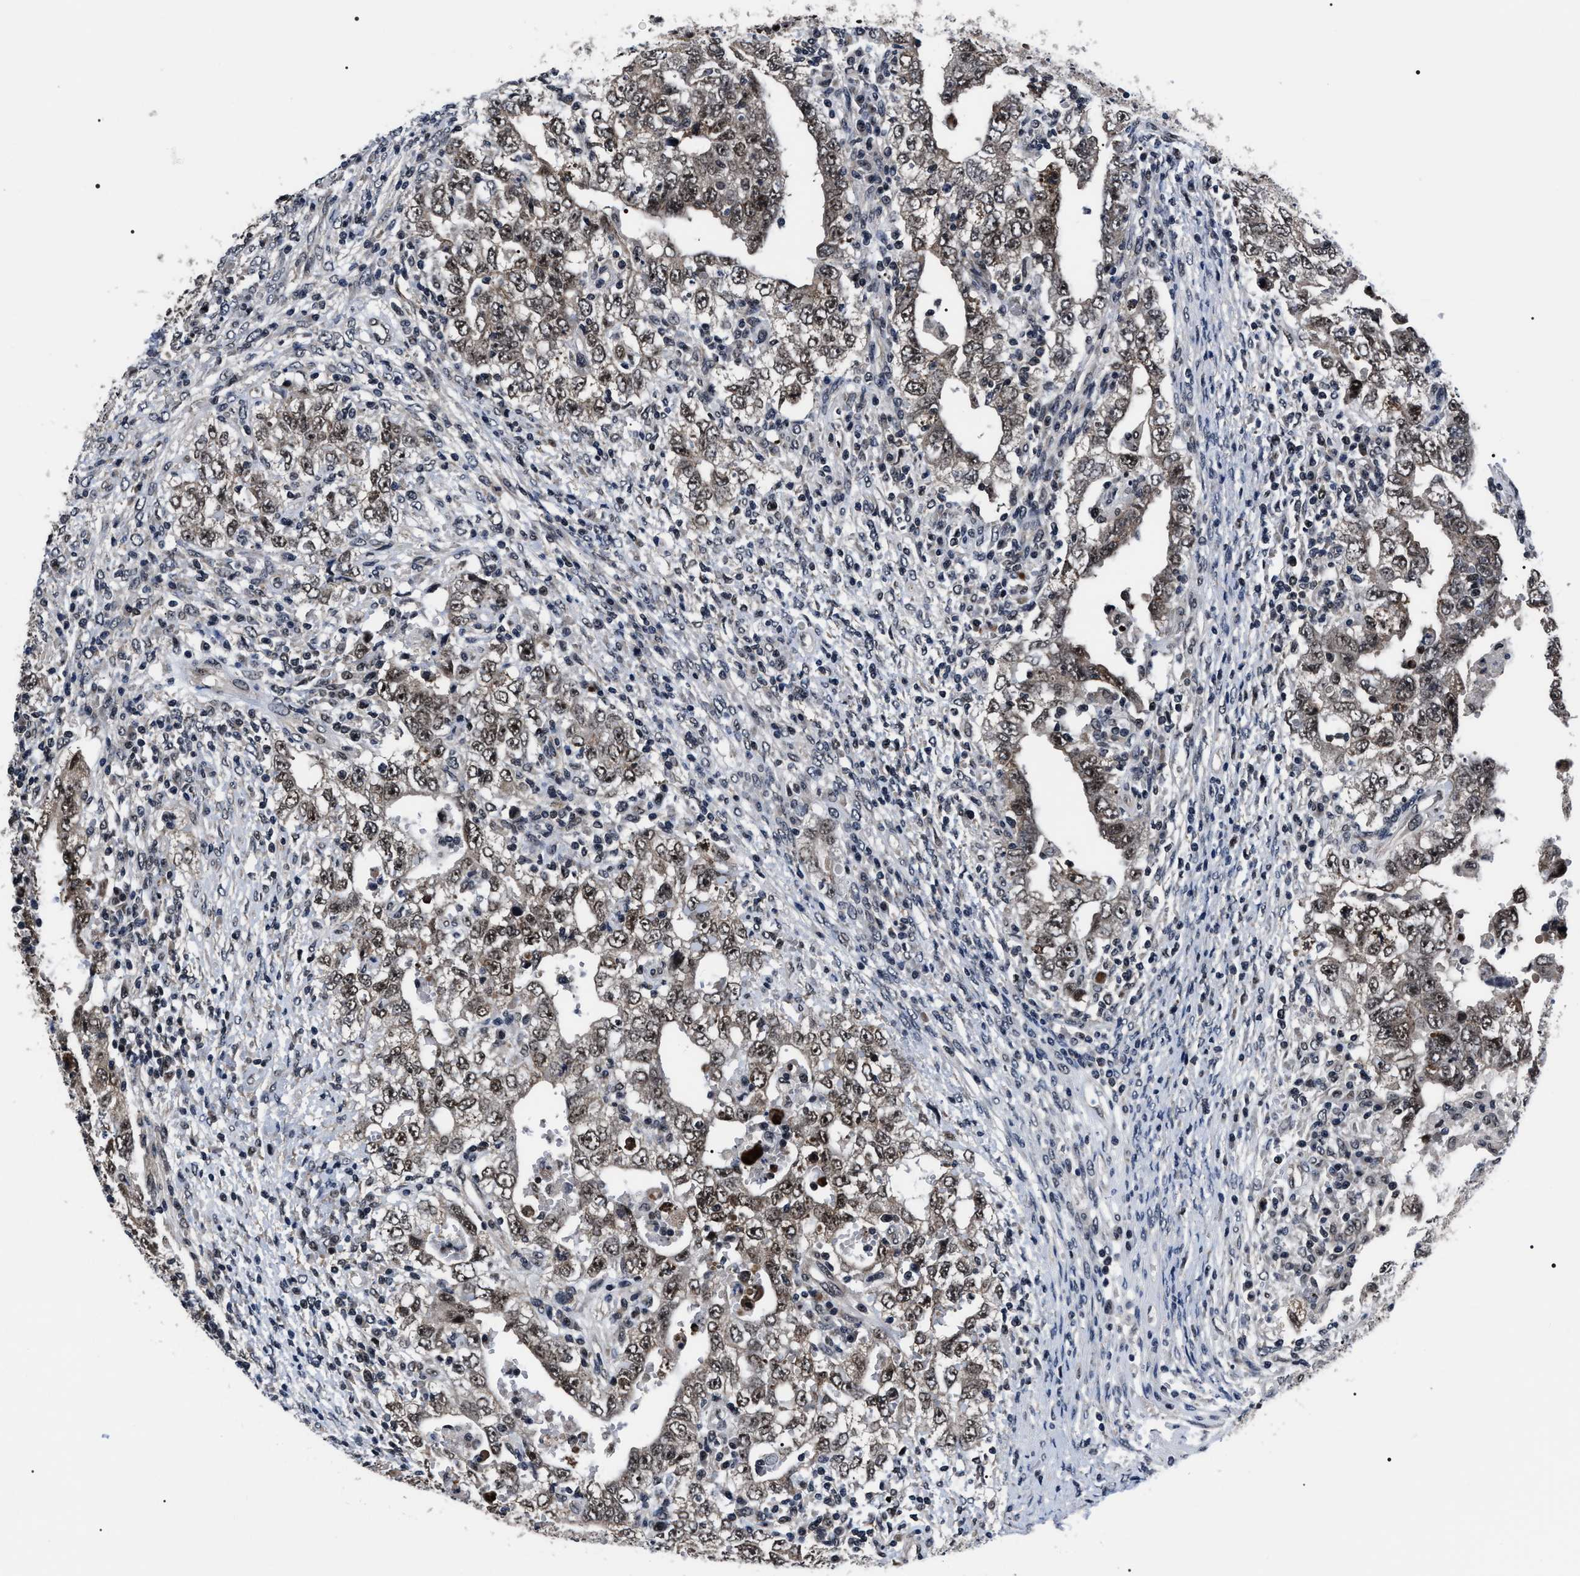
{"staining": {"intensity": "weak", "quantity": ">75%", "location": "cytoplasmic/membranous,nuclear"}, "tissue": "testis cancer", "cell_type": "Tumor cells", "image_type": "cancer", "snomed": [{"axis": "morphology", "description": "Carcinoma, Embryonal, NOS"}, {"axis": "topography", "description": "Testis"}], "caption": "This is a histology image of IHC staining of testis cancer (embryonal carcinoma), which shows weak expression in the cytoplasmic/membranous and nuclear of tumor cells.", "gene": "CSNK2A1", "patient": {"sex": "male", "age": 26}}